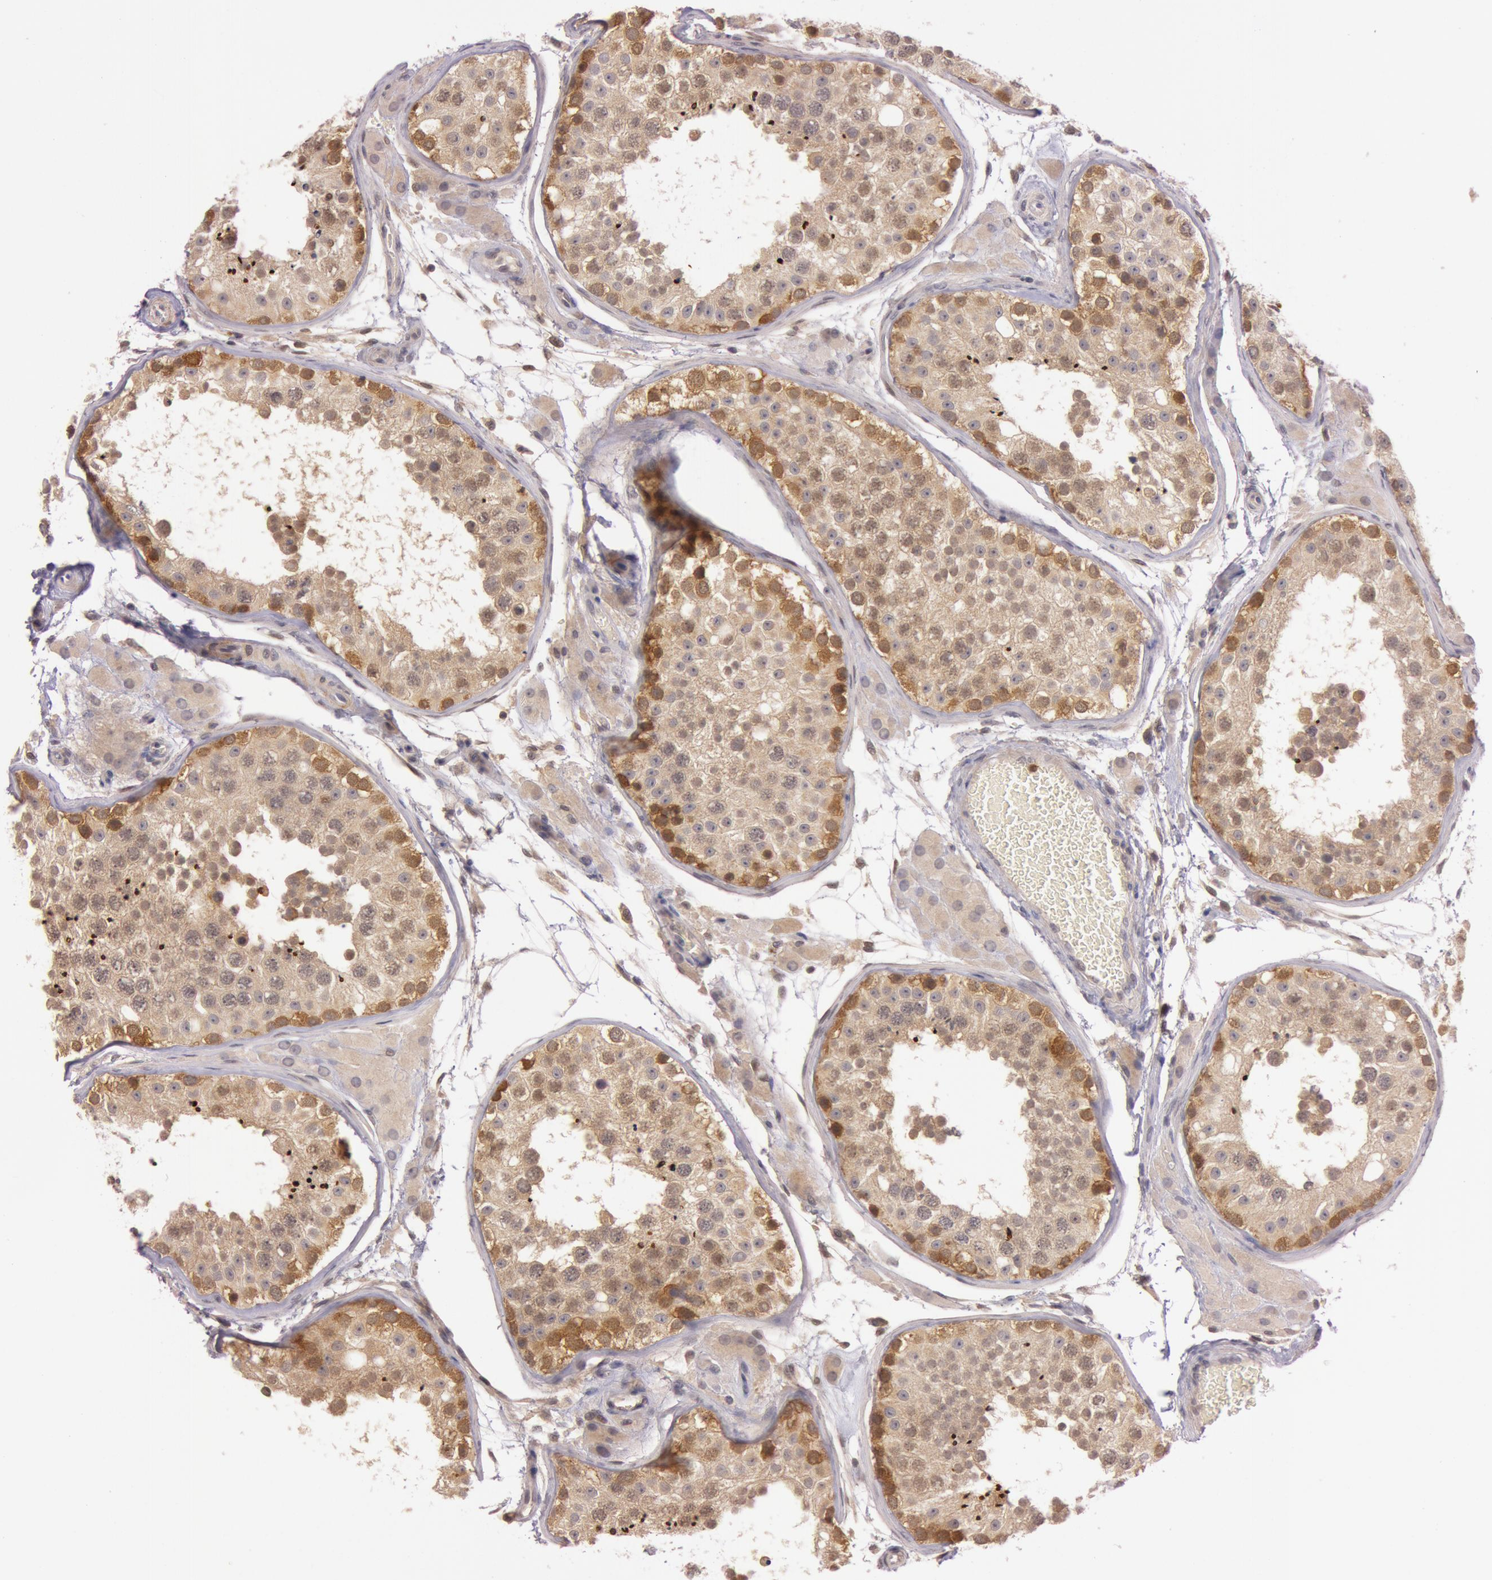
{"staining": {"intensity": "moderate", "quantity": ">75%", "location": "cytoplasmic/membranous"}, "tissue": "testis", "cell_type": "Cells in seminiferous ducts", "image_type": "normal", "snomed": [{"axis": "morphology", "description": "Normal tissue, NOS"}, {"axis": "topography", "description": "Testis"}], "caption": "Brown immunohistochemical staining in benign human testis displays moderate cytoplasmic/membranous expression in approximately >75% of cells in seminiferous ducts. Immunohistochemistry (ihc) stains the protein in brown and the nuclei are stained blue.", "gene": "ATG2B", "patient": {"sex": "male", "age": 26}}